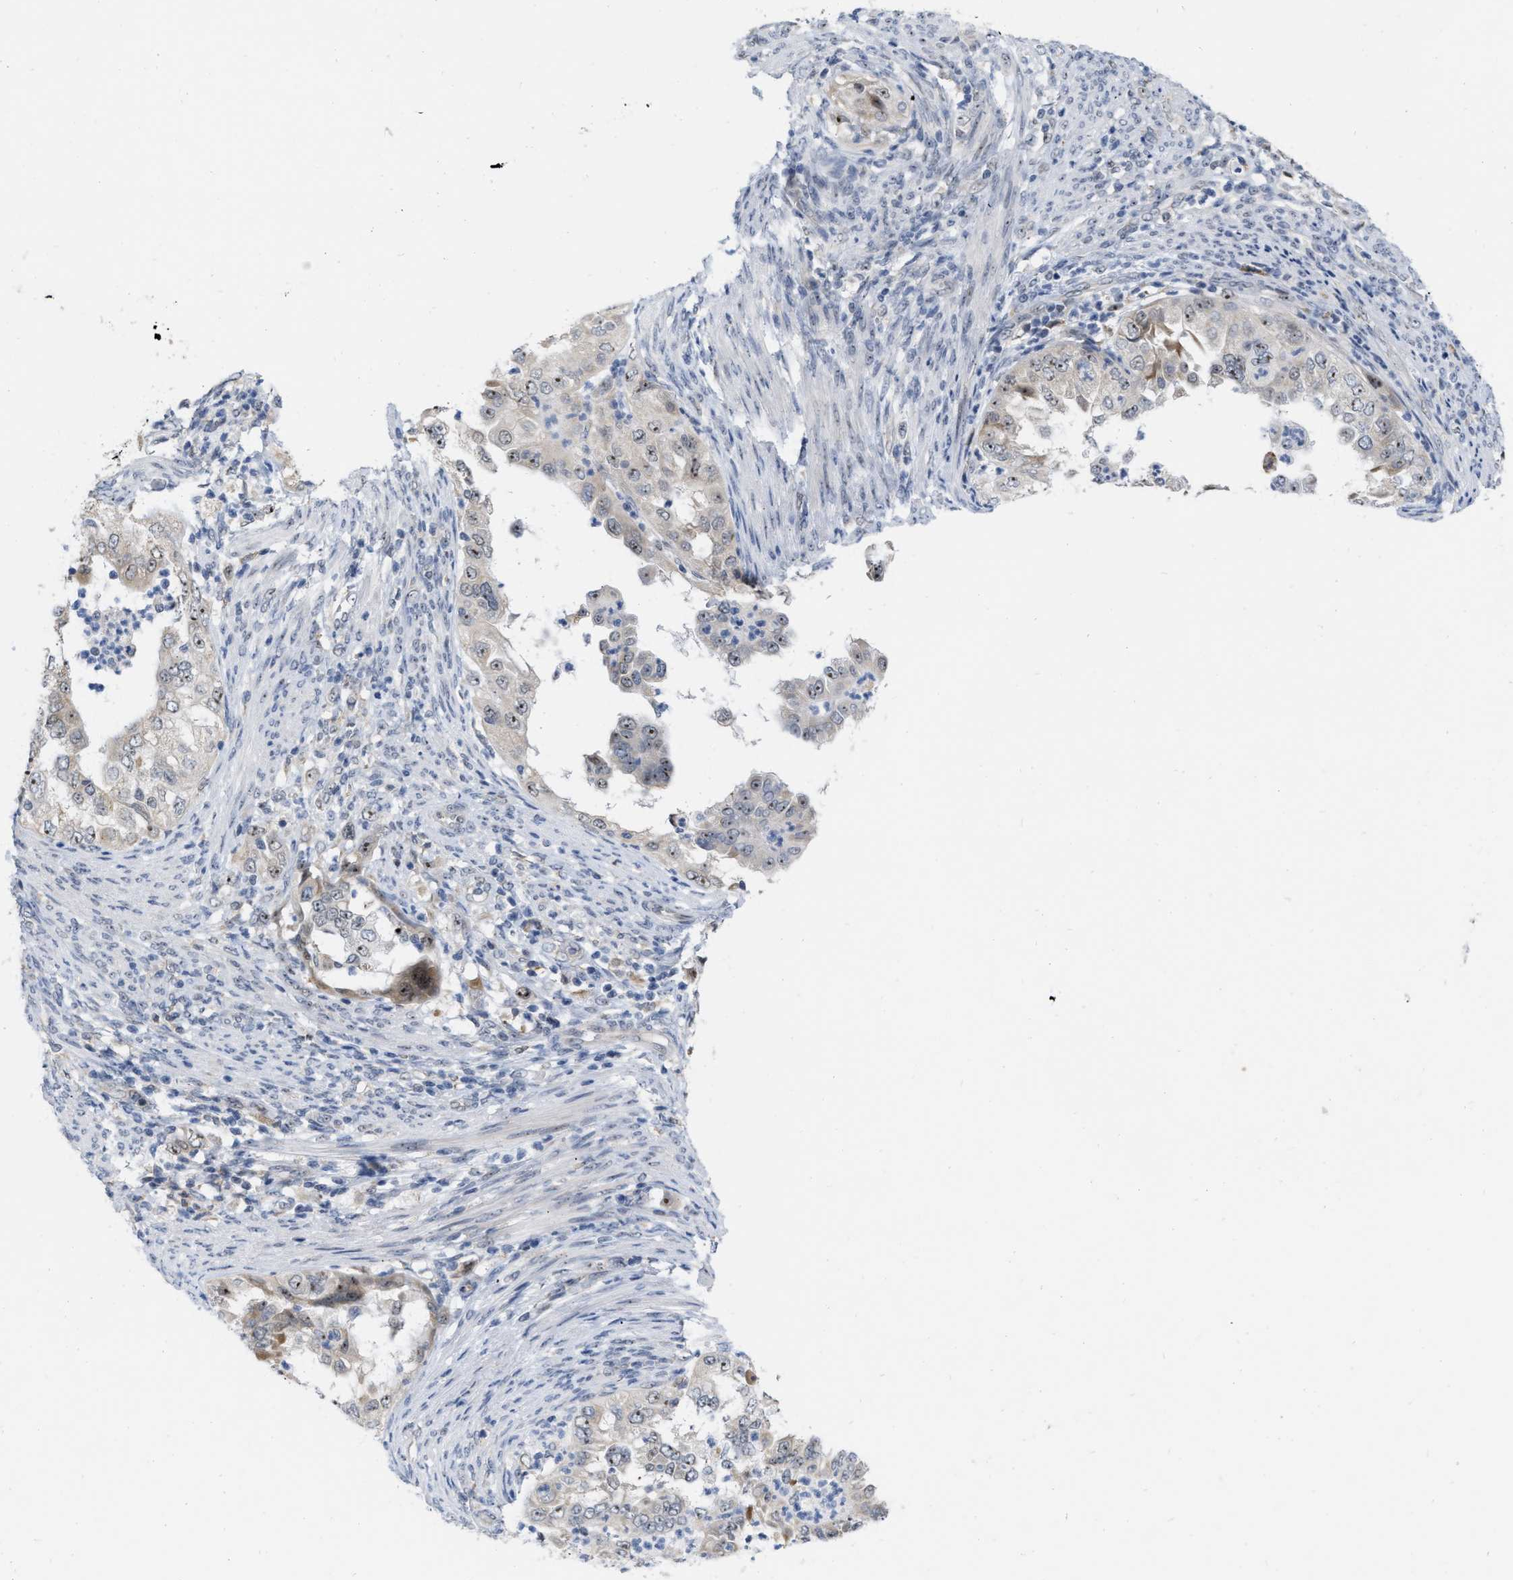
{"staining": {"intensity": "moderate", "quantity": ">75%", "location": "nuclear"}, "tissue": "endometrial cancer", "cell_type": "Tumor cells", "image_type": "cancer", "snomed": [{"axis": "morphology", "description": "Adenocarcinoma, NOS"}, {"axis": "topography", "description": "Endometrium"}], "caption": "Adenocarcinoma (endometrial) stained with a brown dye reveals moderate nuclear positive expression in approximately >75% of tumor cells.", "gene": "ELAC2", "patient": {"sex": "female", "age": 85}}